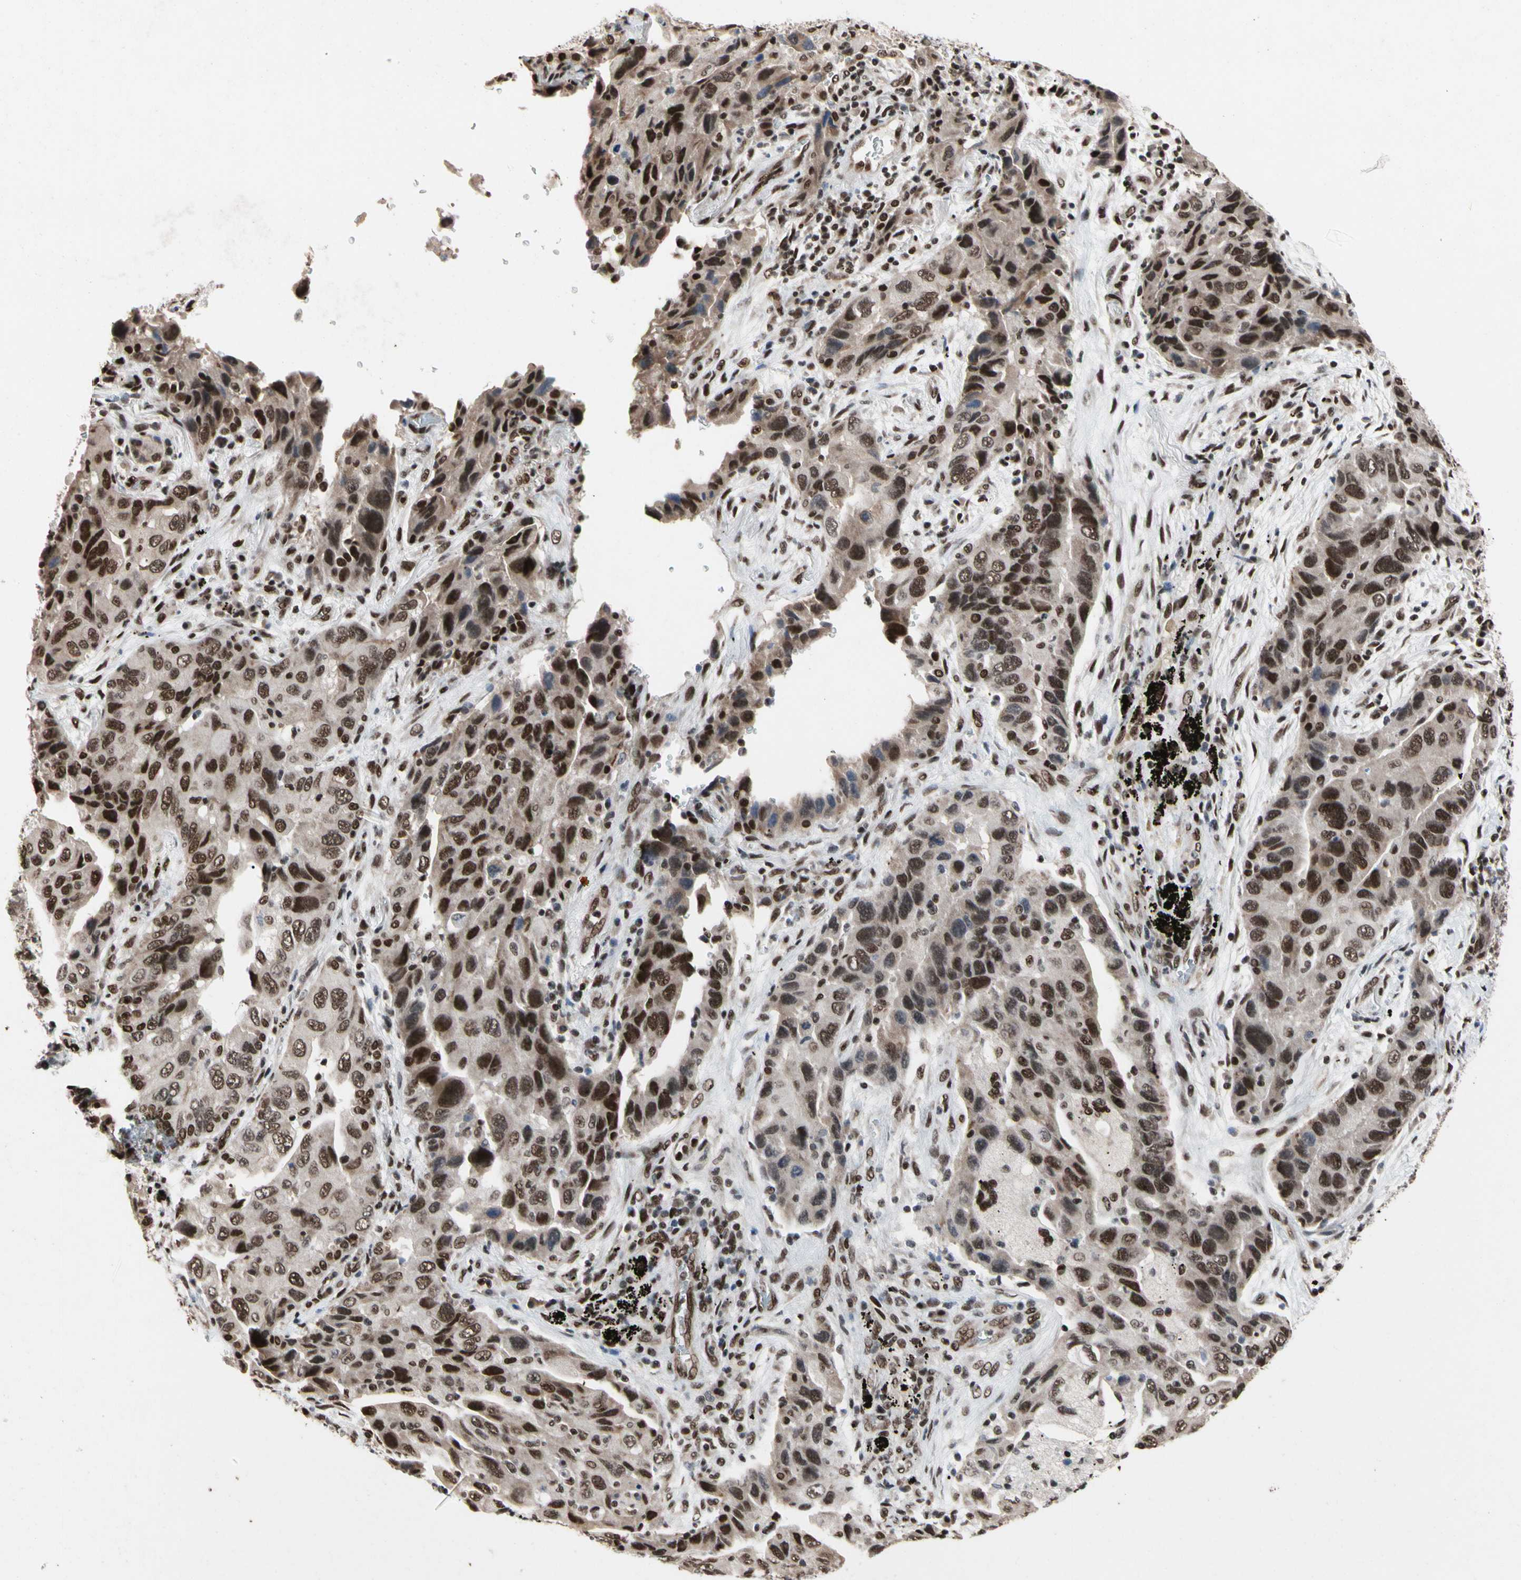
{"staining": {"intensity": "strong", "quantity": ">75%", "location": "nuclear"}, "tissue": "lung cancer", "cell_type": "Tumor cells", "image_type": "cancer", "snomed": [{"axis": "morphology", "description": "Adenocarcinoma, NOS"}, {"axis": "topography", "description": "Lung"}], "caption": "This is a micrograph of immunohistochemistry staining of lung cancer, which shows strong expression in the nuclear of tumor cells.", "gene": "FAM98B", "patient": {"sex": "female", "age": 65}}